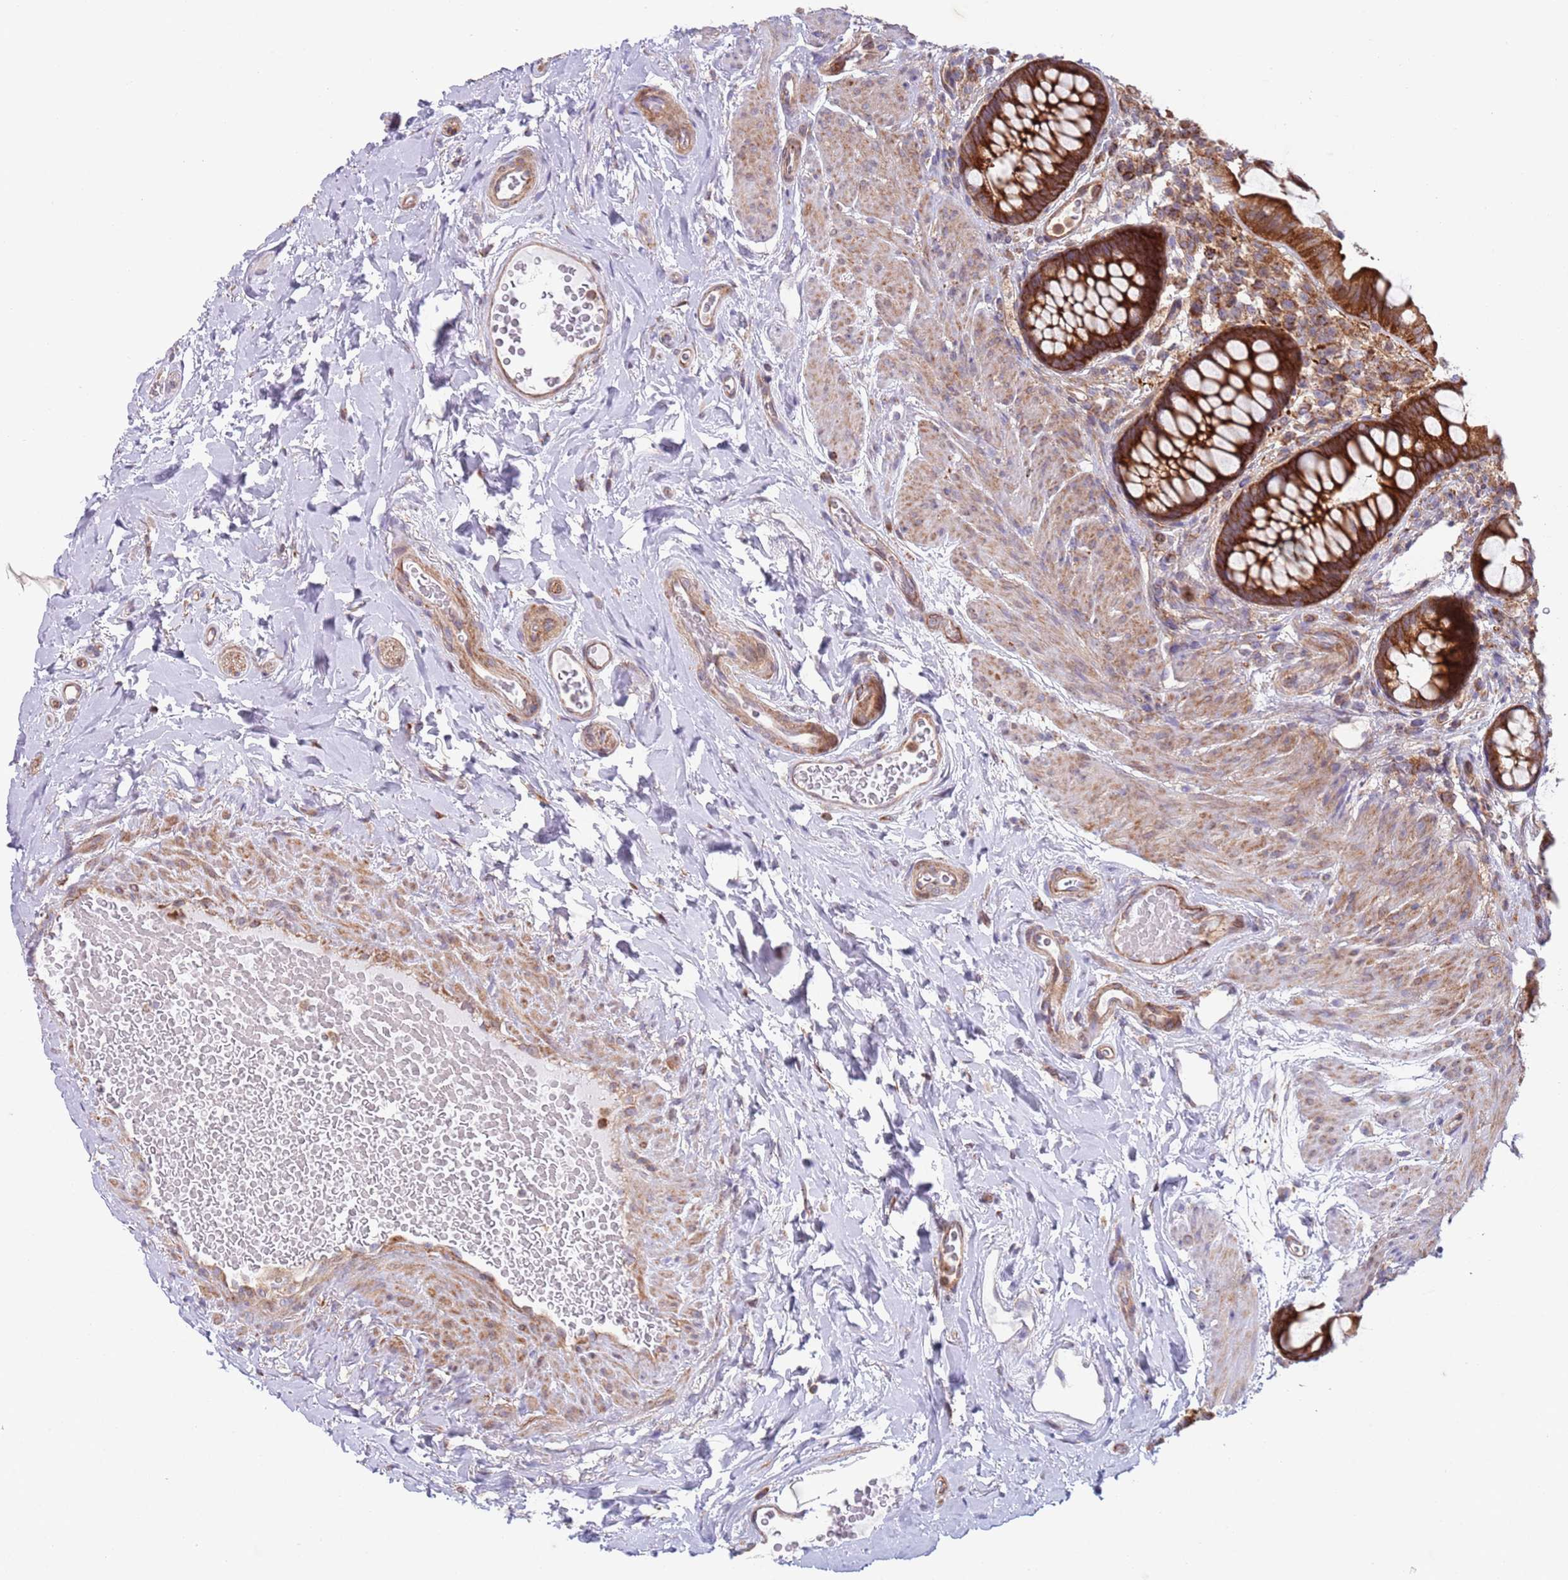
{"staining": {"intensity": "strong", "quantity": ">75%", "location": "cytoplasmic/membranous"}, "tissue": "rectum", "cell_type": "Glandular cells", "image_type": "normal", "snomed": [{"axis": "morphology", "description": "Normal tissue, NOS"}, {"axis": "topography", "description": "Rectum"}, {"axis": "topography", "description": "Peripheral nerve tissue"}], "caption": "Benign rectum demonstrates strong cytoplasmic/membranous positivity in approximately >75% of glandular cells (IHC, brightfield microscopy, high magnification)..", "gene": "ZMYM5", "patient": {"sex": "female", "age": 69}}